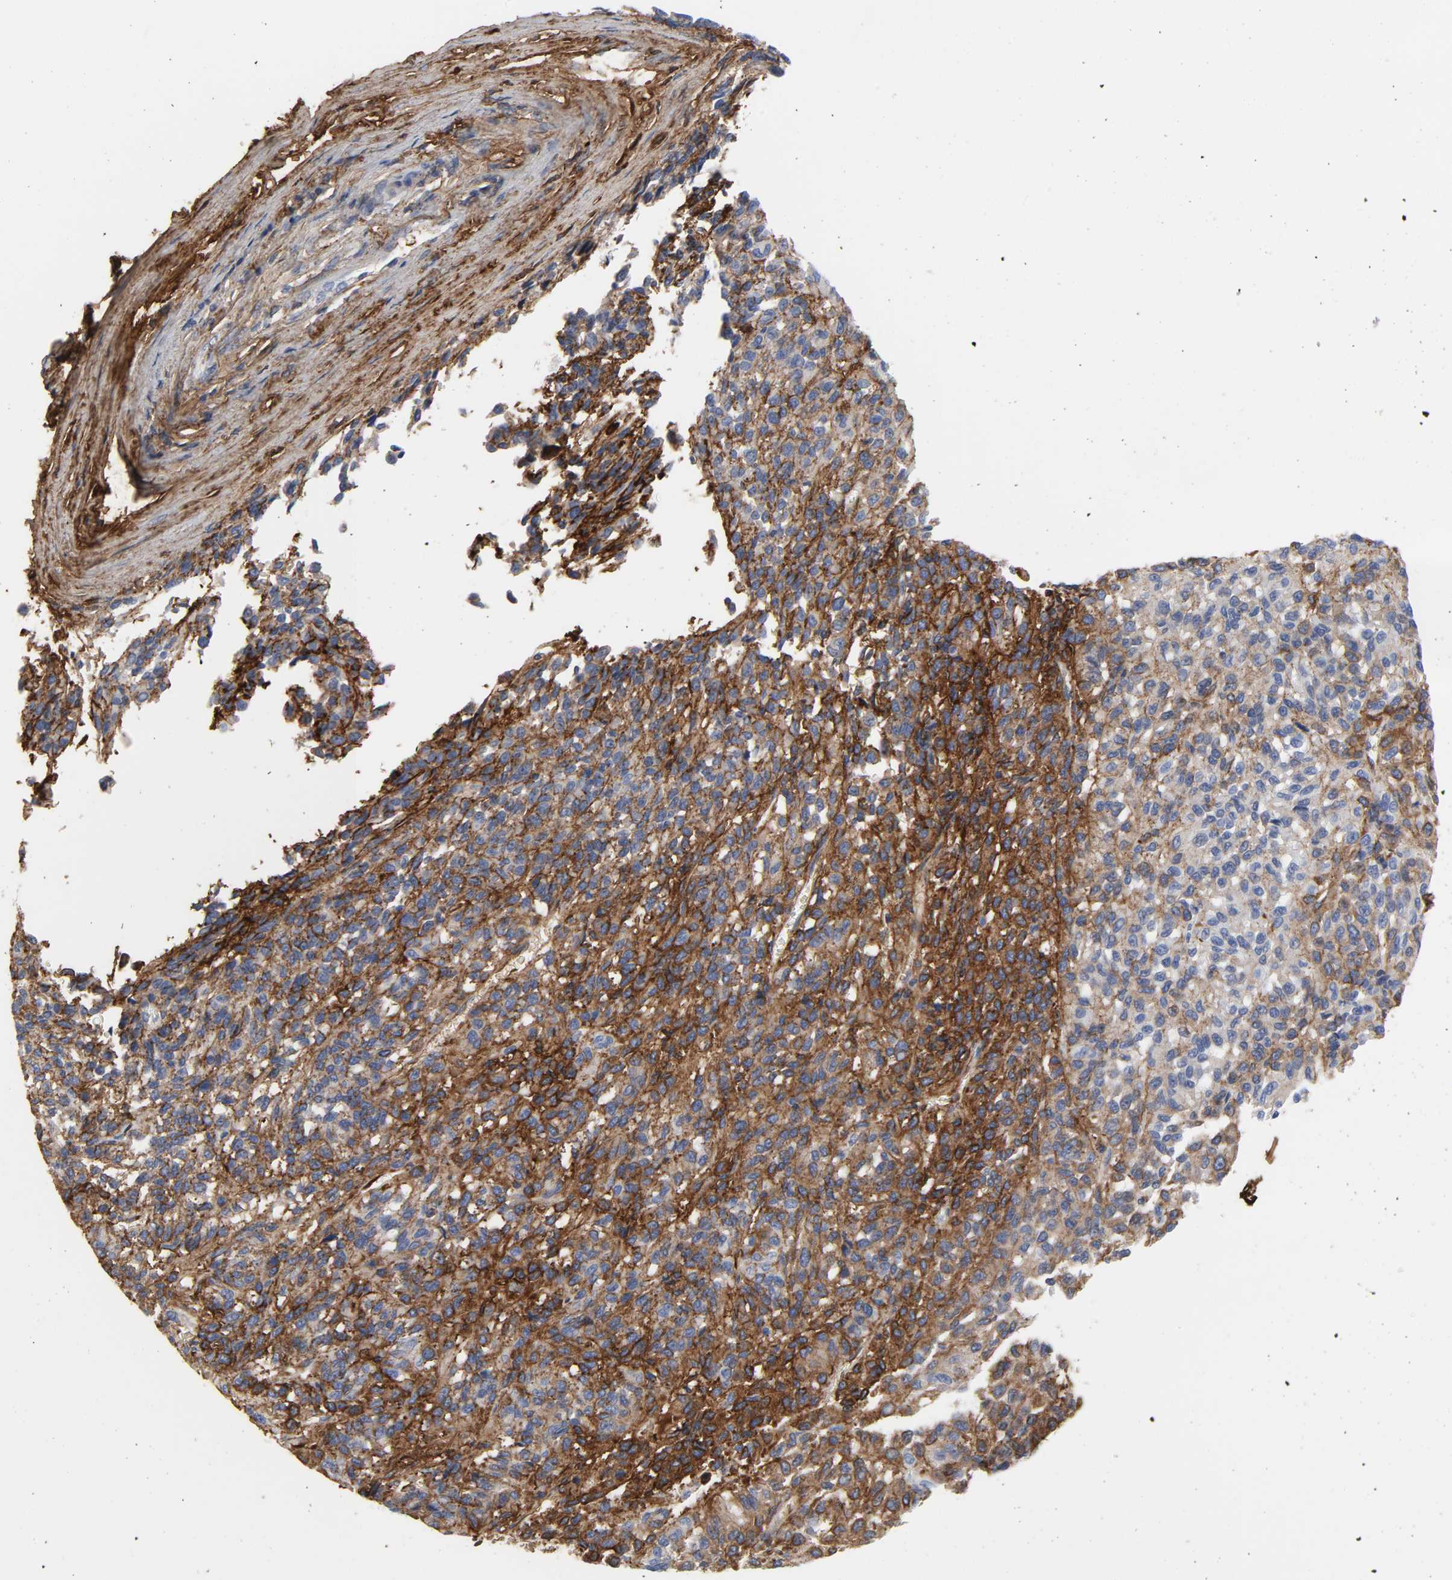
{"staining": {"intensity": "negative", "quantity": "none", "location": "none"}, "tissue": "melanoma", "cell_type": "Tumor cells", "image_type": "cancer", "snomed": [{"axis": "morphology", "description": "Malignant melanoma, Metastatic site"}, {"axis": "topography", "description": "Lung"}], "caption": "DAB (3,3'-diaminobenzidine) immunohistochemical staining of malignant melanoma (metastatic site) shows no significant positivity in tumor cells.", "gene": "FBLN1", "patient": {"sex": "male", "age": 64}}